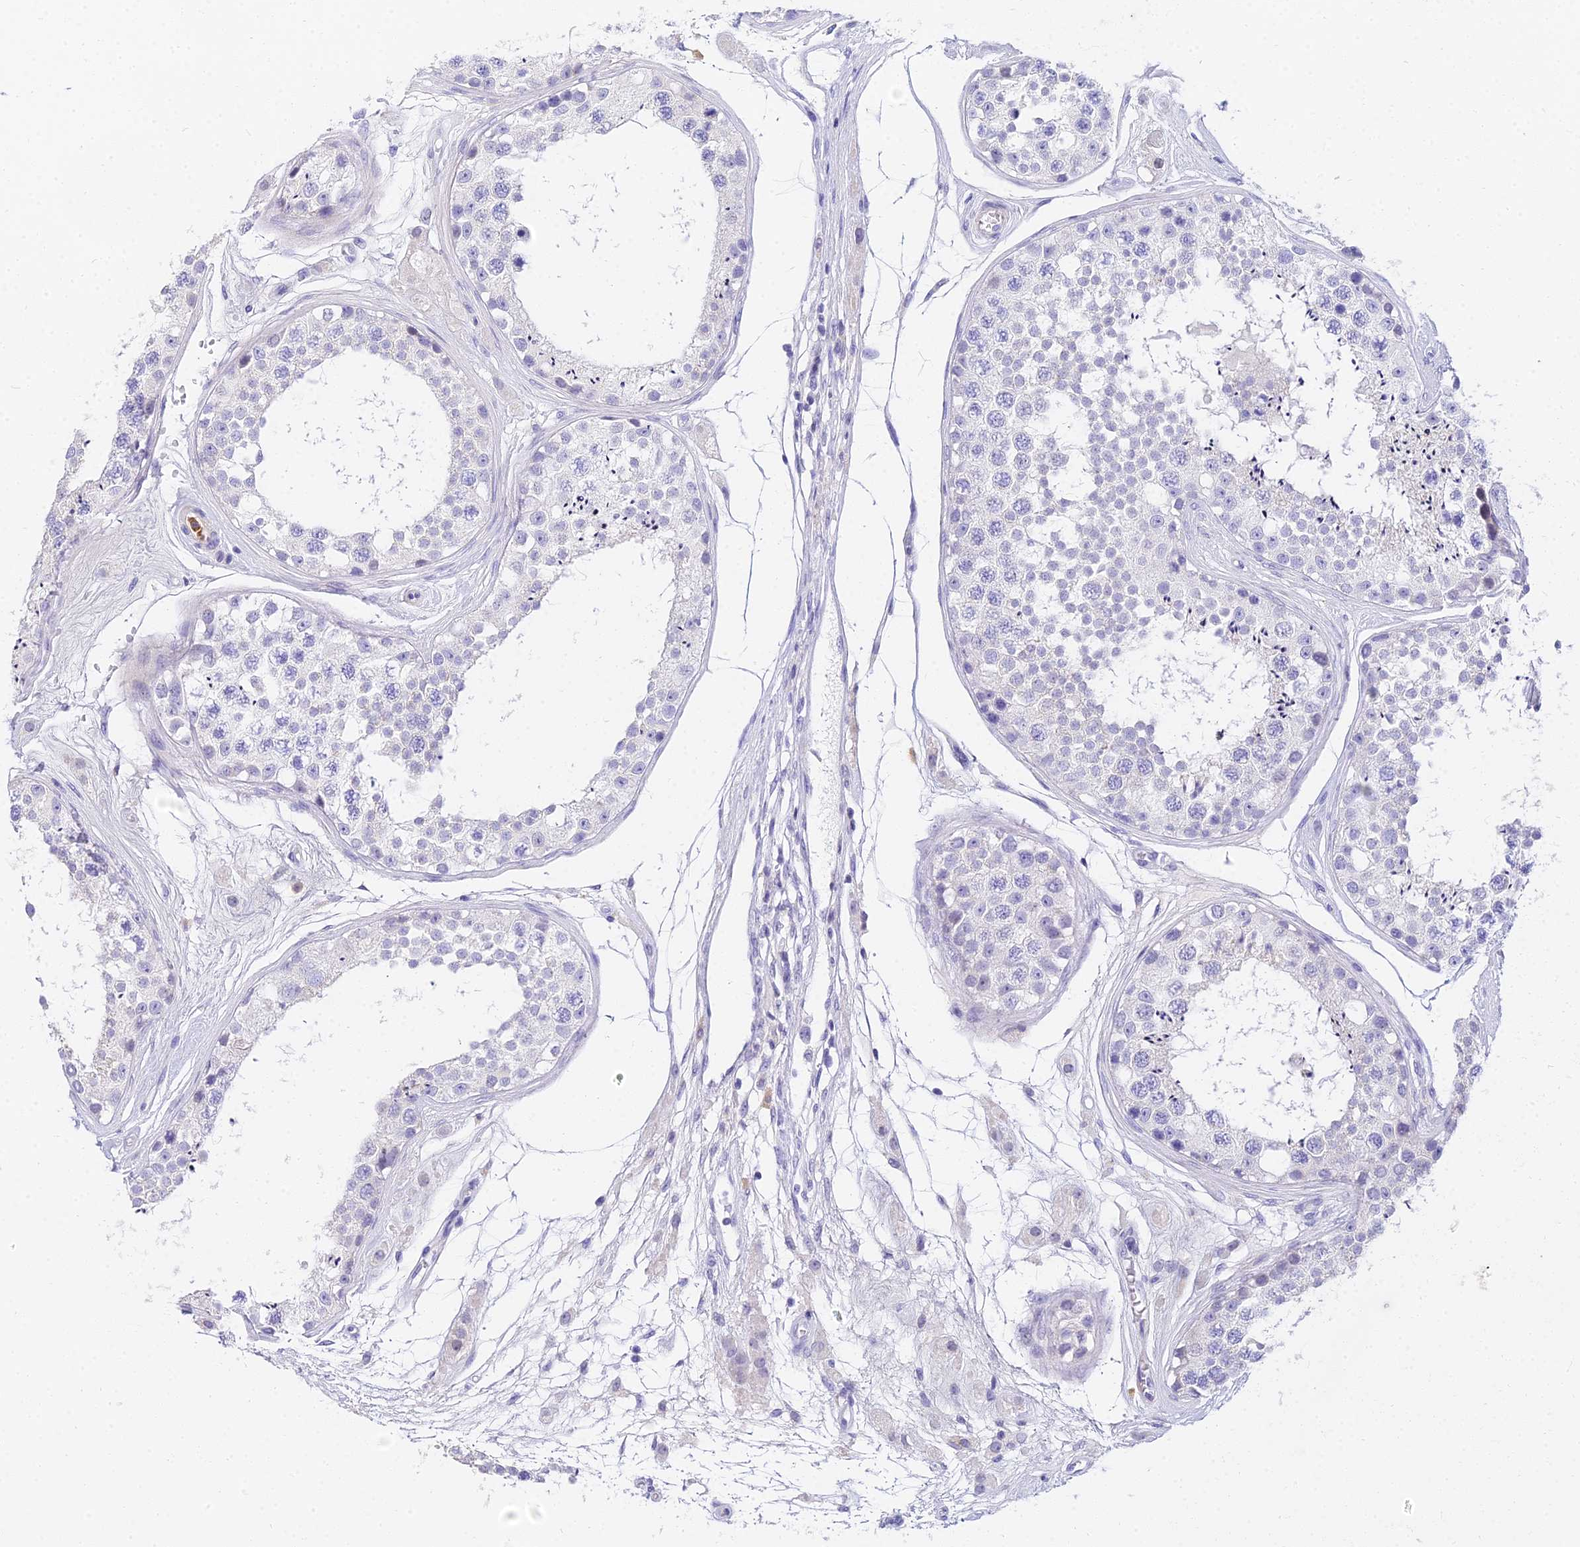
{"staining": {"intensity": "negative", "quantity": "none", "location": "none"}, "tissue": "testis", "cell_type": "Cells in seminiferous ducts", "image_type": "normal", "snomed": [{"axis": "morphology", "description": "Normal tissue, NOS"}, {"axis": "topography", "description": "Testis"}], "caption": "The photomicrograph shows no staining of cells in seminiferous ducts in benign testis.", "gene": "VWC2L", "patient": {"sex": "male", "age": 25}}